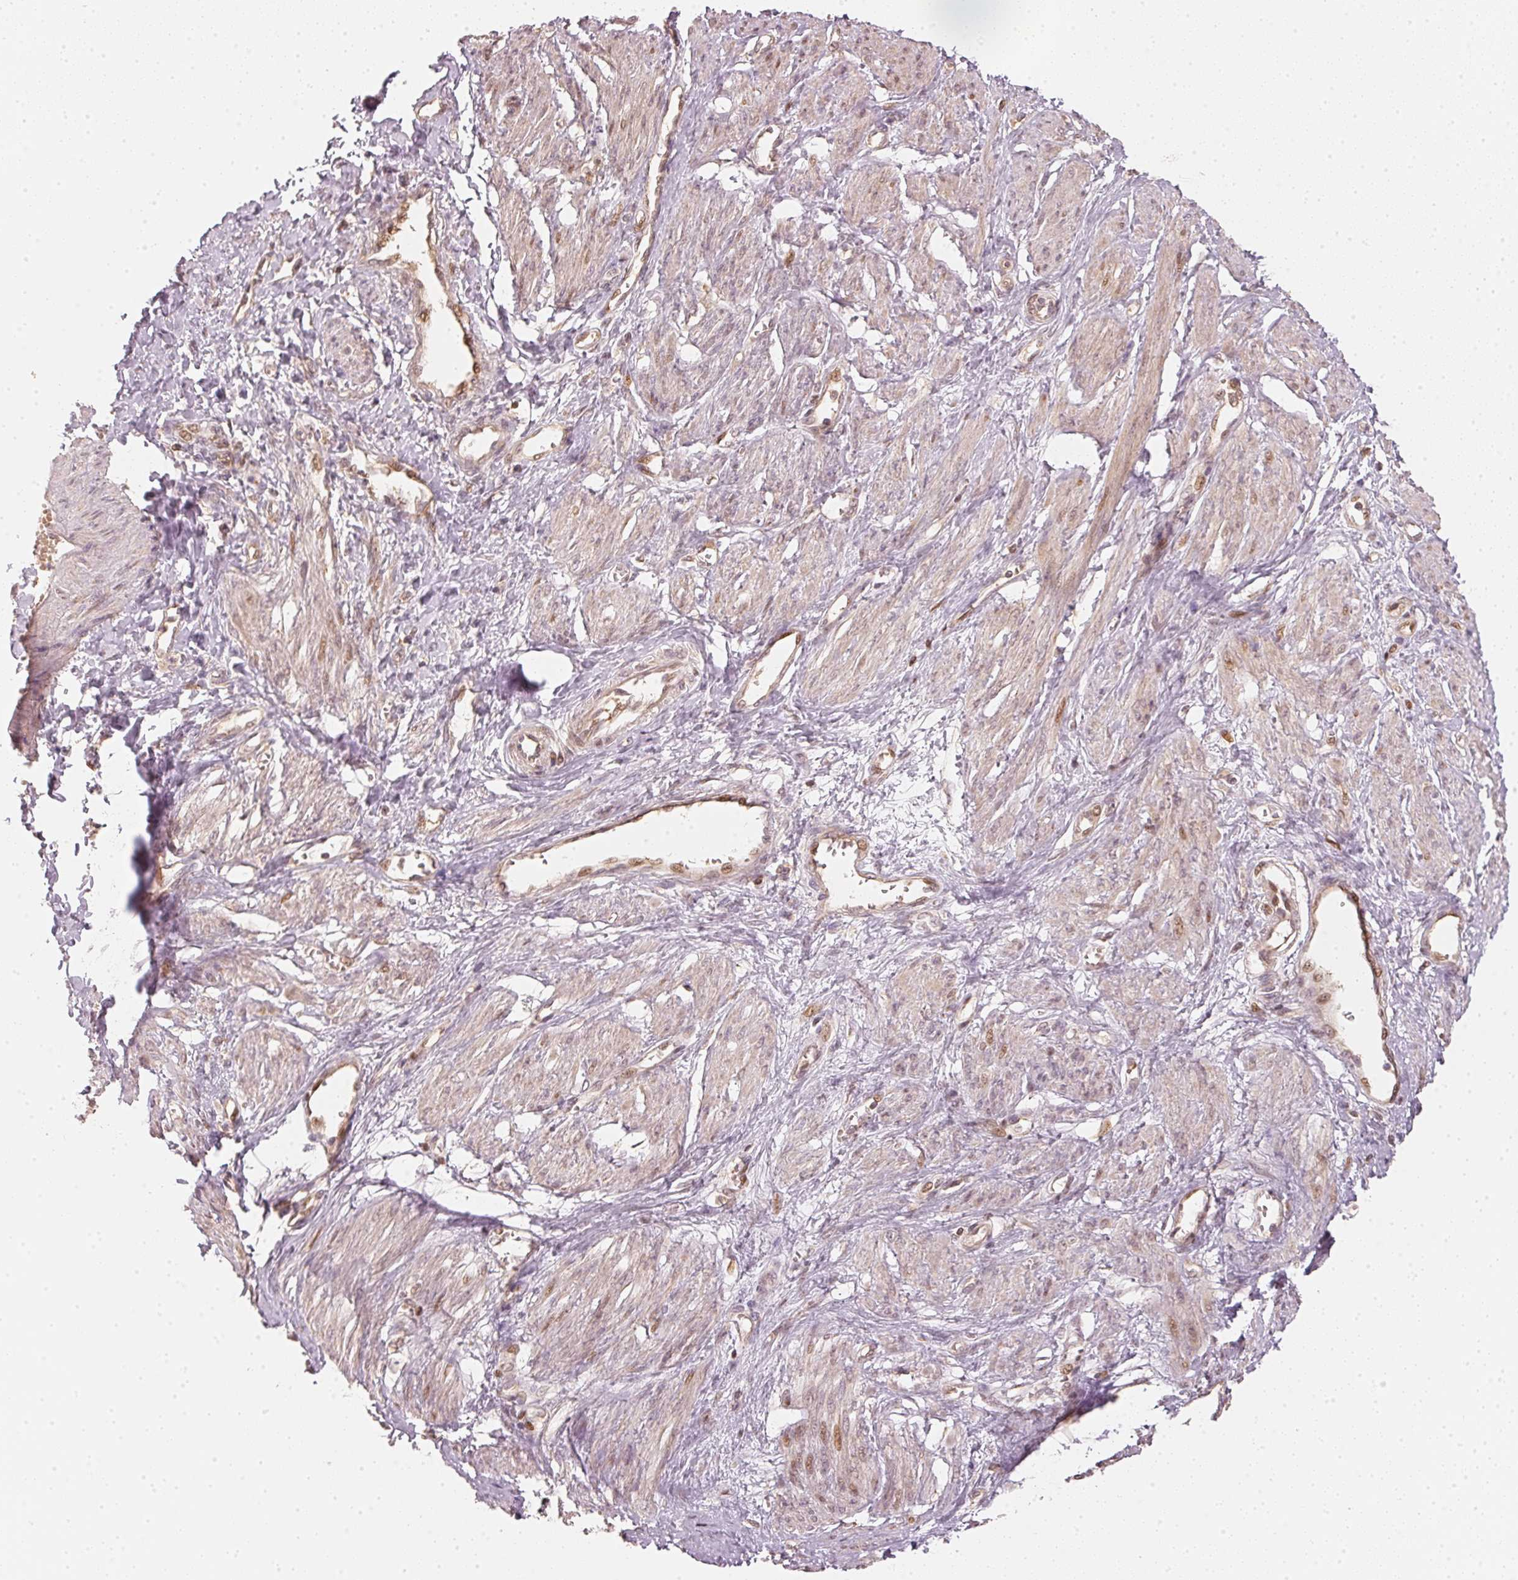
{"staining": {"intensity": "weak", "quantity": "25%-75%", "location": "cytoplasmic/membranous,nuclear"}, "tissue": "smooth muscle", "cell_type": "Smooth muscle cells", "image_type": "normal", "snomed": [{"axis": "morphology", "description": "Normal tissue, NOS"}, {"axis": "topography", "description": "Smooth muscle"}, {"axis": "topography", "description": "Uterus"}], "caption": "About 25%-75% of smooth muscle cells in benign smooth muscle reveal weak cytoplasmic/membranous,nuclear protein staining as visualized by brown immunohistochemical staining.", "gene": "UBE2L3", "patient": {"sex": "female", "age": 39}}